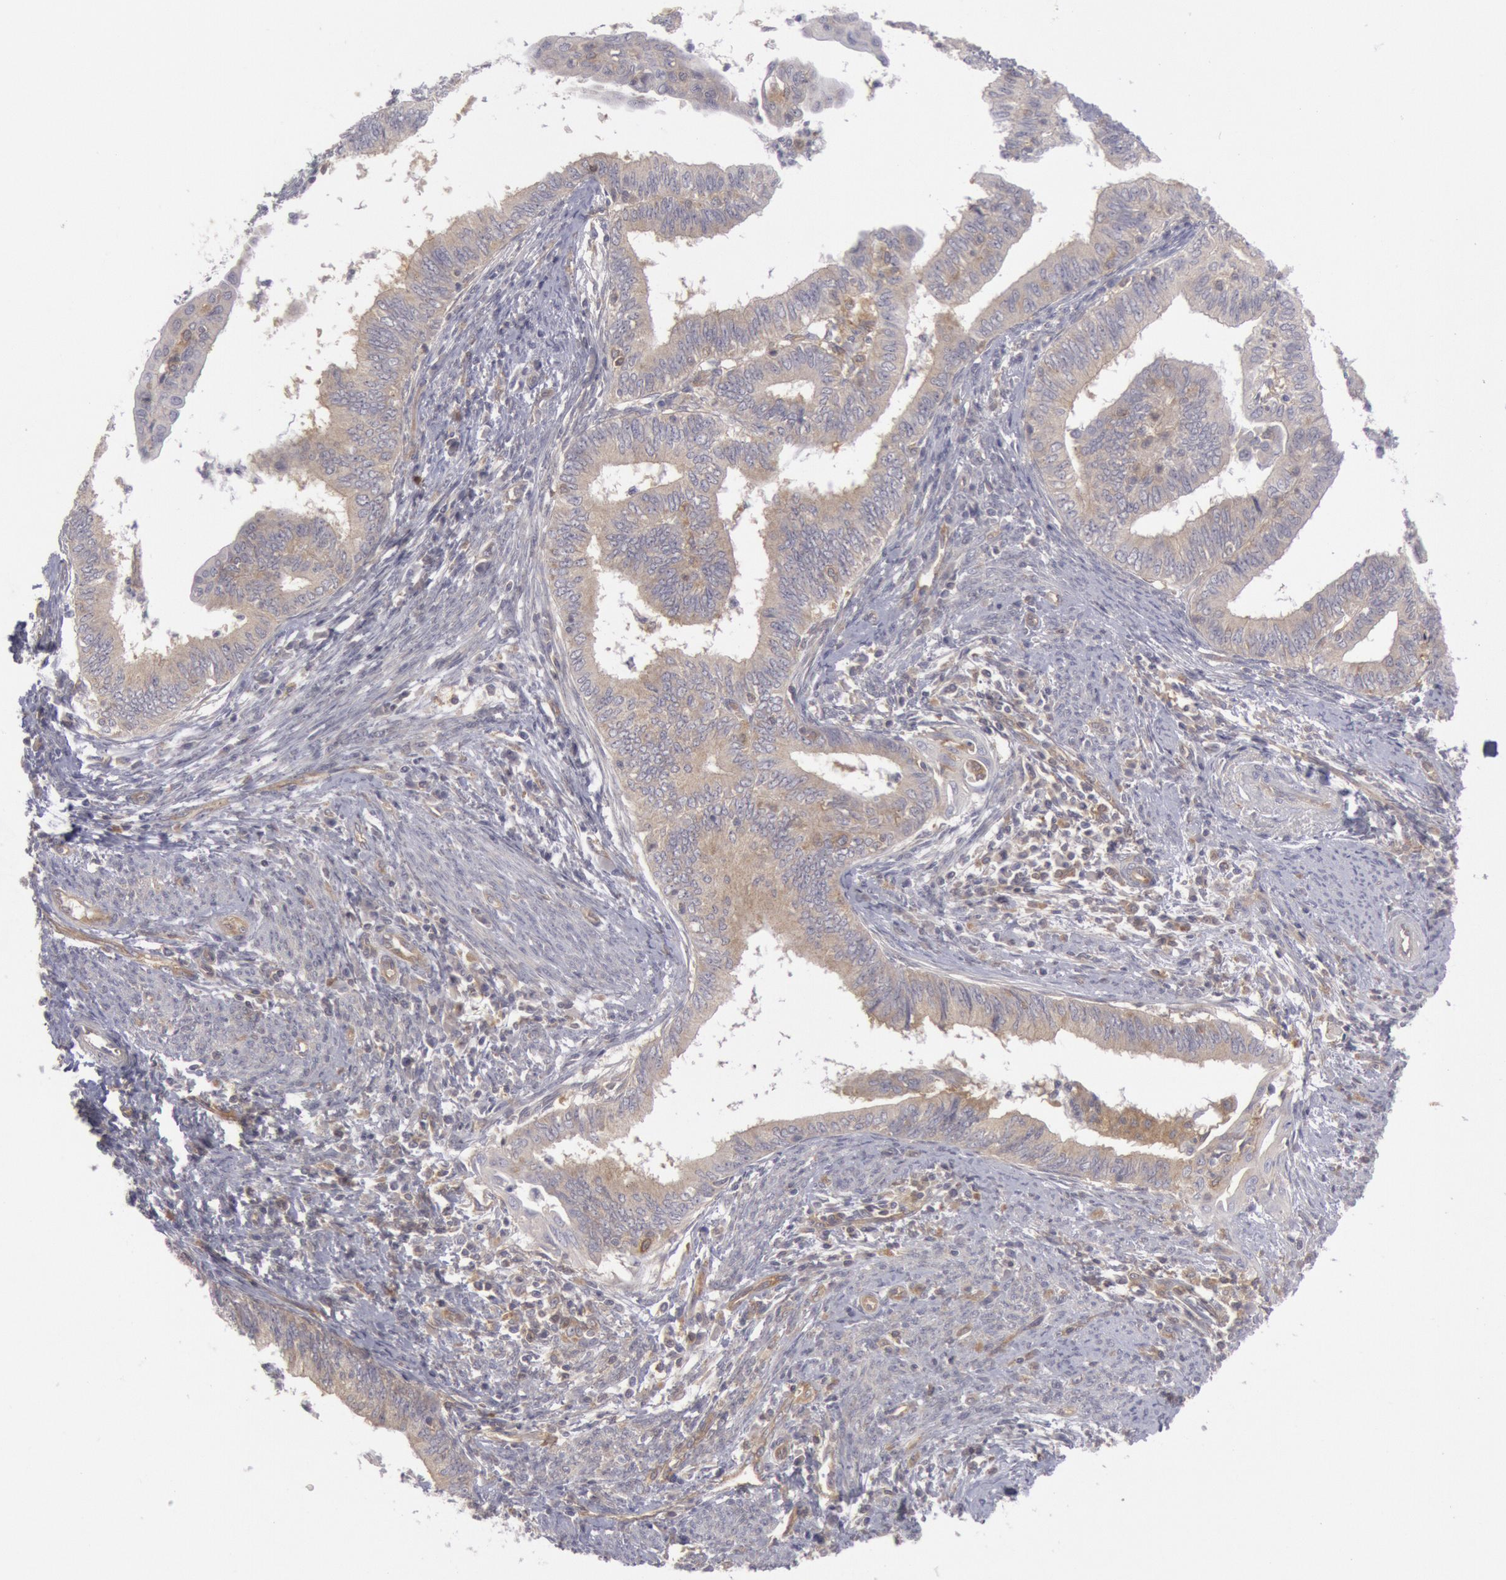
{"staining": {"intensity": "weak", "quantity": "25%-75%", "location": "cytoplasmic/membranous"}, "tissue": "endometrial cancer", "cell_type": "Tumor cells", "image_type": "cancer", "snomed": [{"axis": "morphology", "description": "Adenocarcinoma, NOS"}, {"axis": "topography", "description": "Endometrium"}], "caption": "Tumor cells display low levels of weak cytoplasmic/membranous positivity in approximately 25%-75% of cells in human endometrial cancer (adenocarcinoma).", "gene": "IKBKB", "patient": {"sex": "female", "age": 66}}